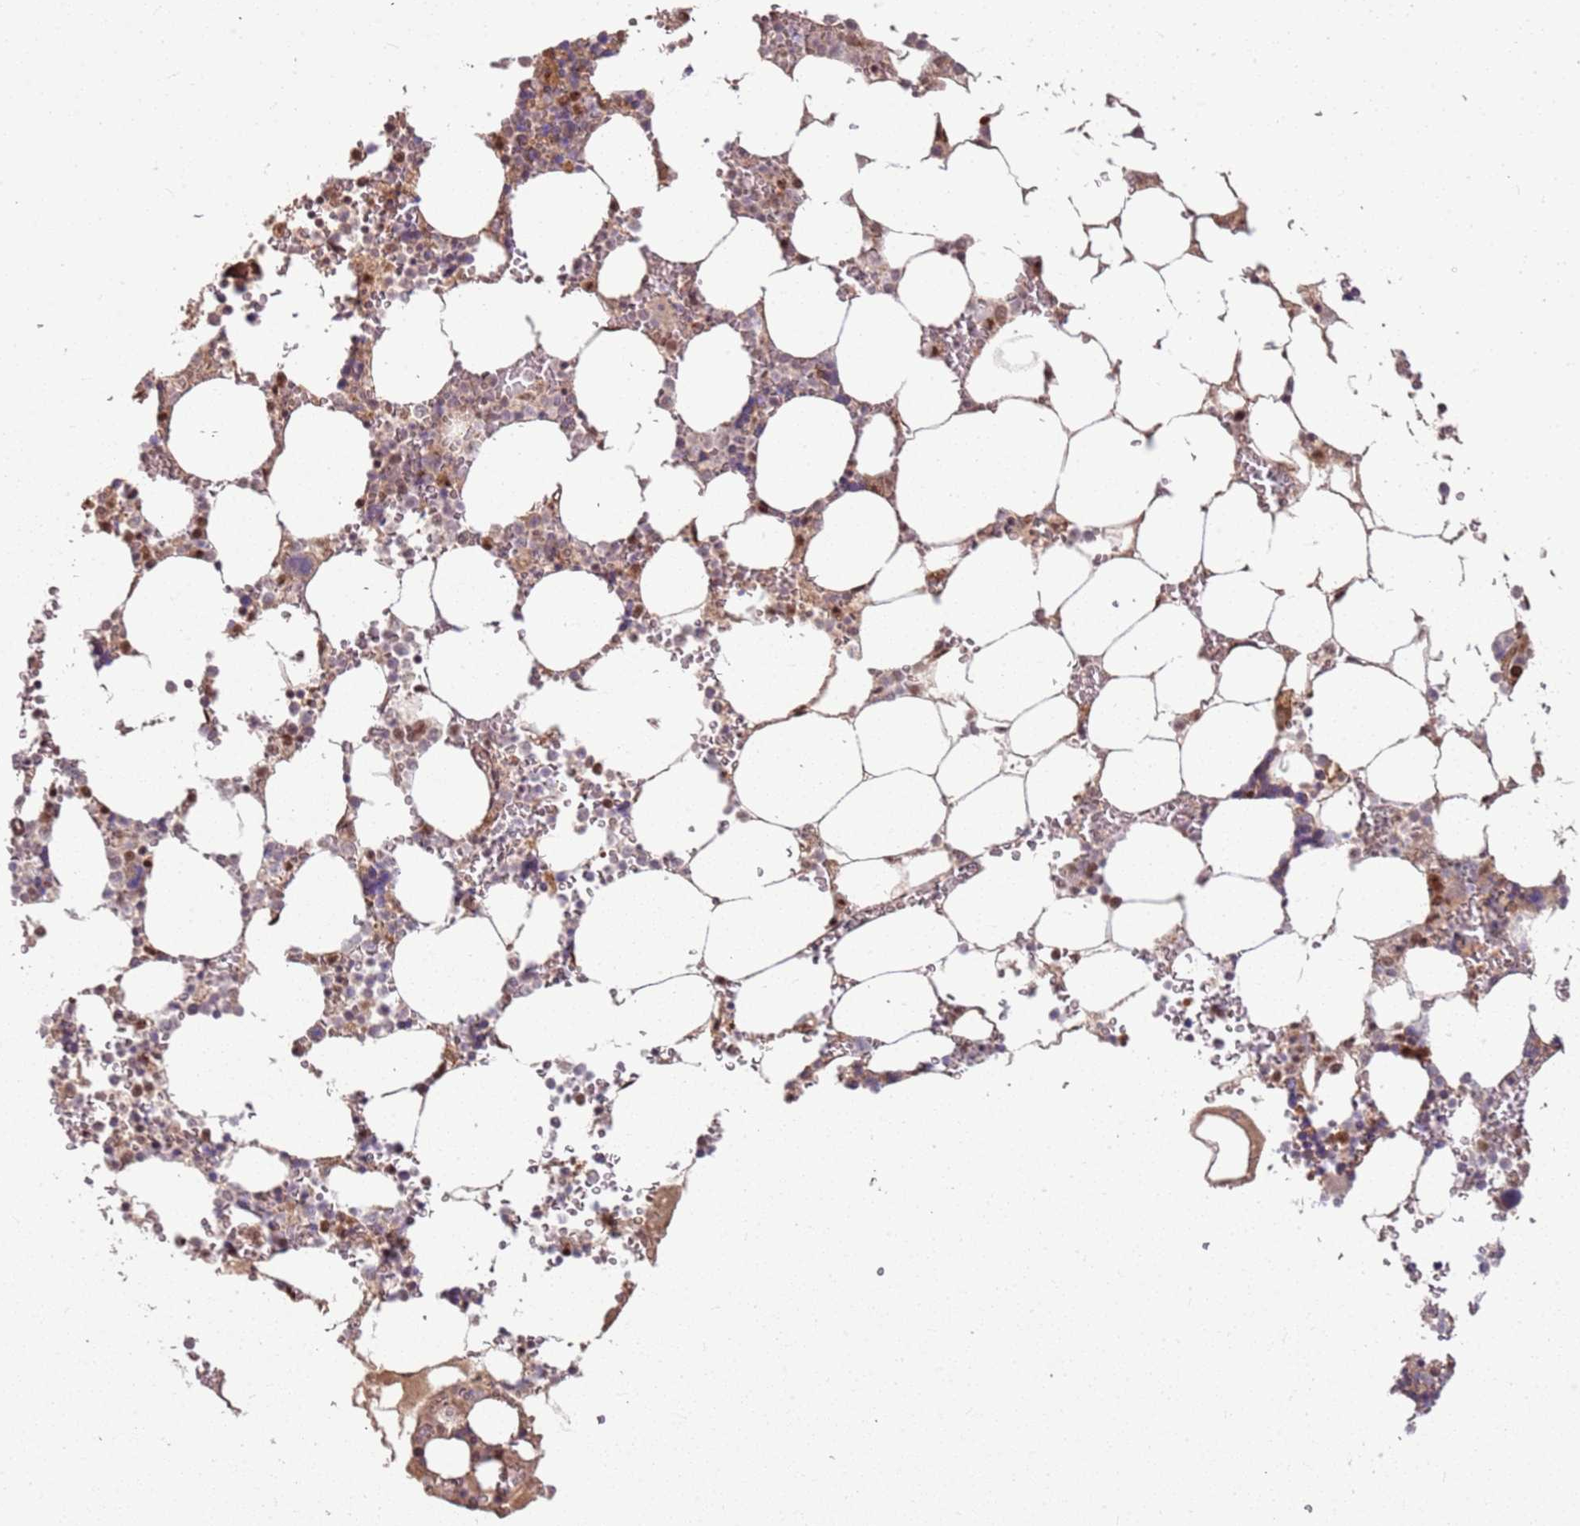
{"staining": {"intensity": "moderate", "quantity": "25%-75%", "location": "cytoplasmic/membranous,nuclear"}, "tissue": "bone marrow", "cell_type": "Hematopoietic cells", "image_type": "normal", "snomed": [{"axis": "morphology", "description": "Normal tissue, NOS"}, {"axis": "topography", "description": "Bone marrow"}], "caption": "Bone marrow stained for a protein (brown) reveals moderate cytoplasmic/membranous,nuclear positive expression in approximately 25%-75% of hematopoietic cells.", "gene": "POLR3H", "patient": {"sex": "male", "age": 64}}